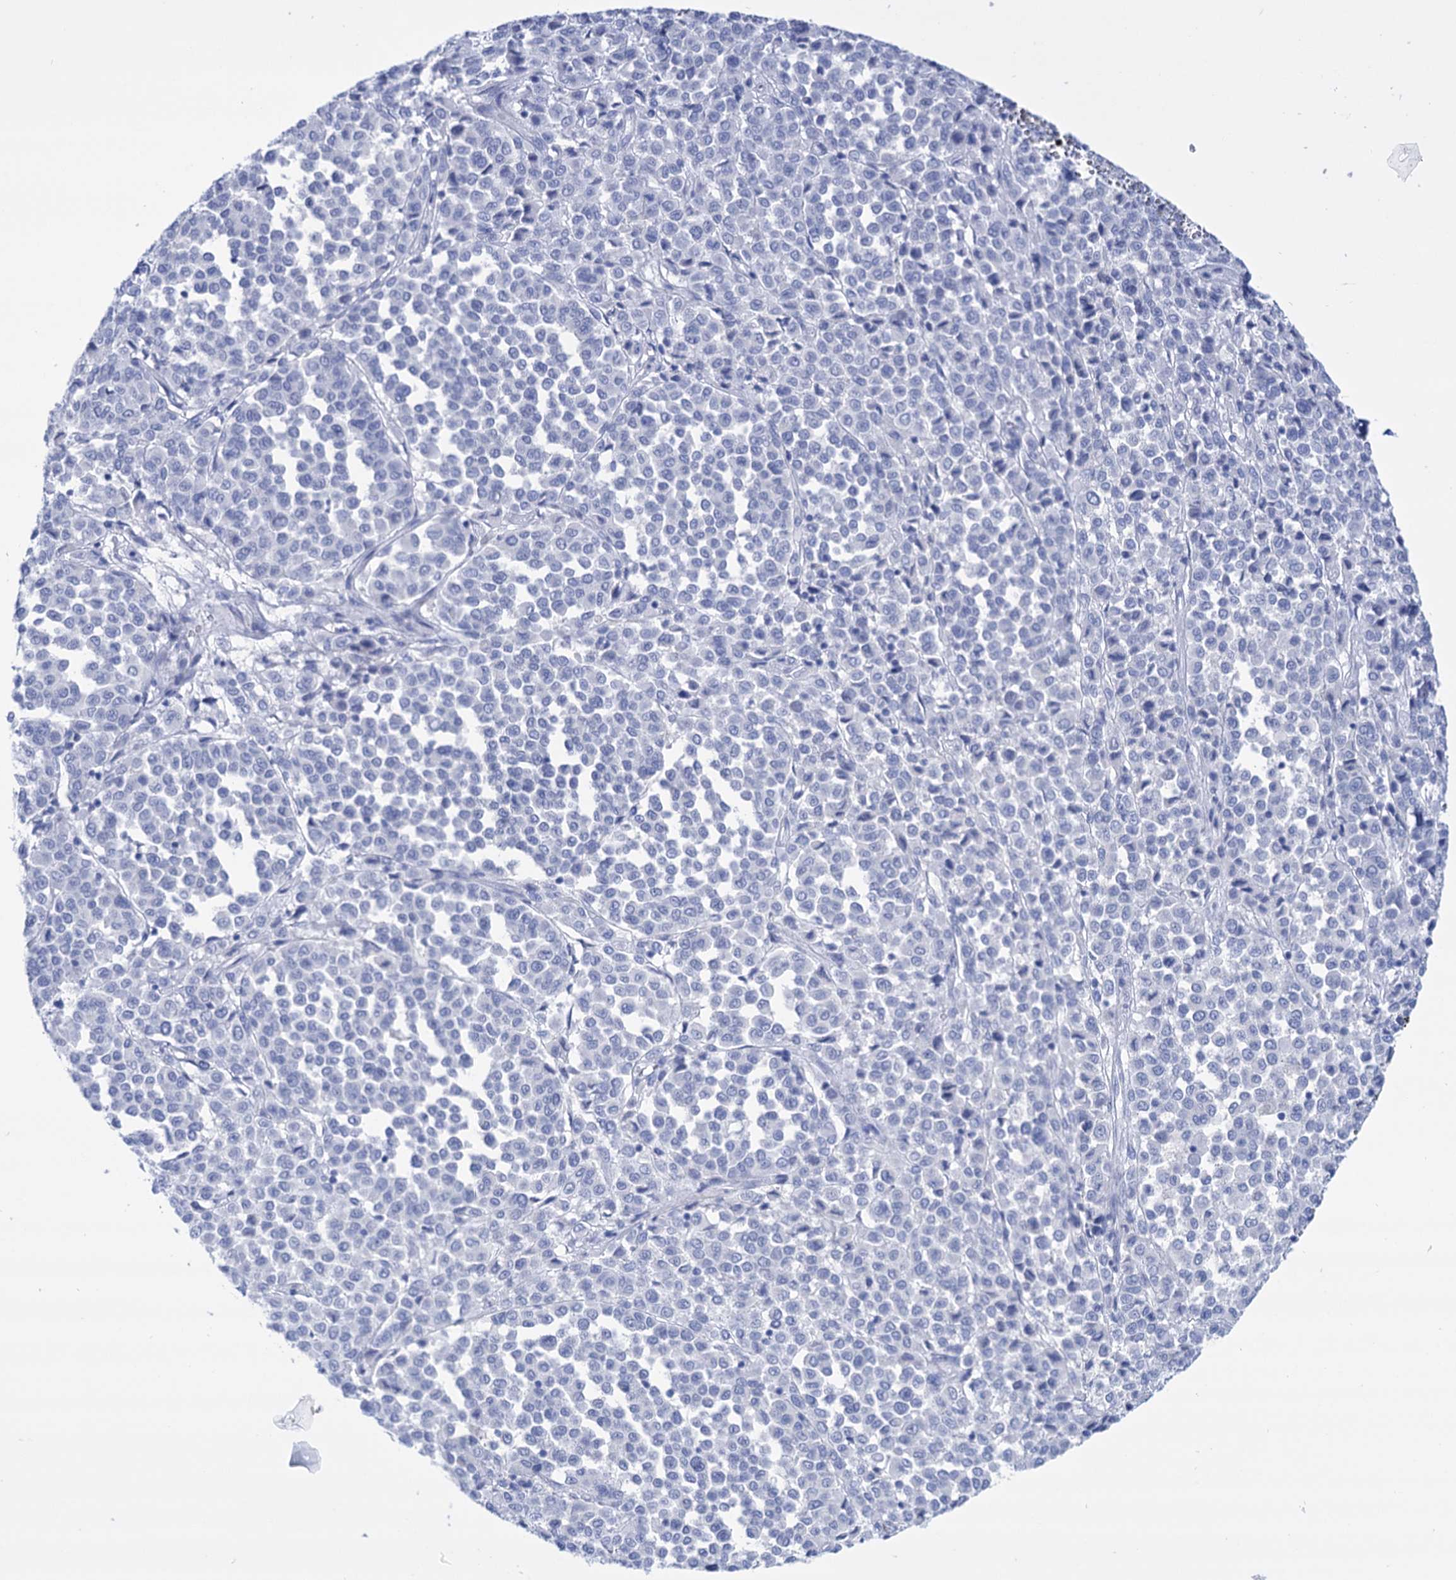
{"staining": {"intensity": "negative", "quantity": "none", "location": "none"}, "tissue": "melanoma", "cell_type": "Tumor cells", "image_type": "cancer", "snomed": [{"axis": "morphology", "description": "Malignant melanoma, Metastatic site"}, {"axis": "topography", "description": "Pancreas"}], "caption": "The immunohistochemistry (IHC) photomicrograph has no significant expression in tumor cells of malignant melanoma (metastatic site) tissue.", "gene": "YARS2", "patient": {"sex": "female", "age": 30}}